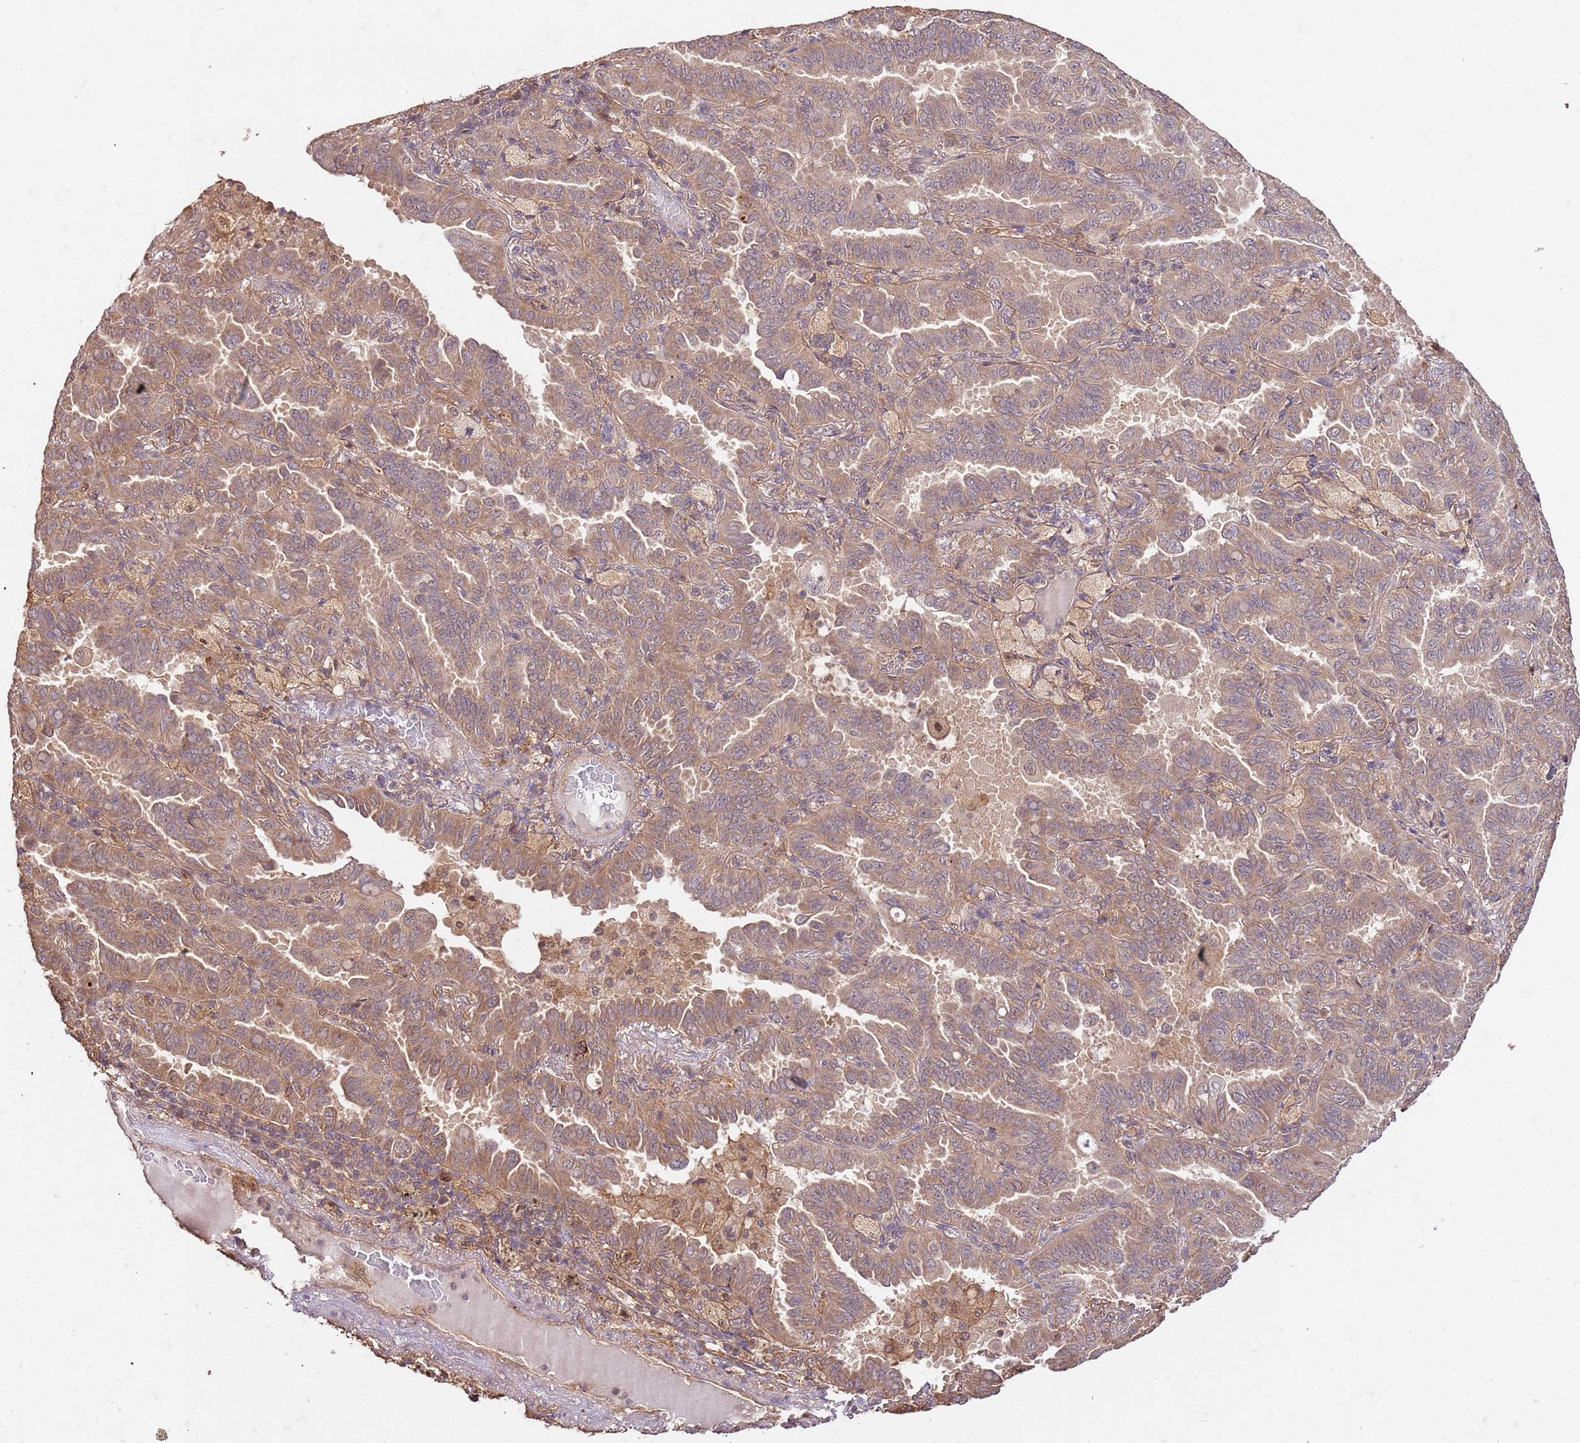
{"staining": {"intensity": "moderate", "quantity": "25%-75%", "location": "cytoplasmic/membranous"}, "tissue": "lung cancer", "cell_type": "Tumor cells", "image_type": "cancer", "snomed": [{"axis": "morphology", "description": "Adenocarcinoma, NOS"}, {"axis": "topography", "description": "Lung"}], "caption": "Immunohistochemical staining of human lung adenocarcinoma shows medium levels of moderate cytoplasmic/membranous expression in approximately 25%-75% of tumor cells. Using DAB (brown) and hematoxylin (blue) stains, captured at high magnification using brightfield microscopy.", "gene": "UBE3A", "patient": {"sex": "male", "age": 64}}